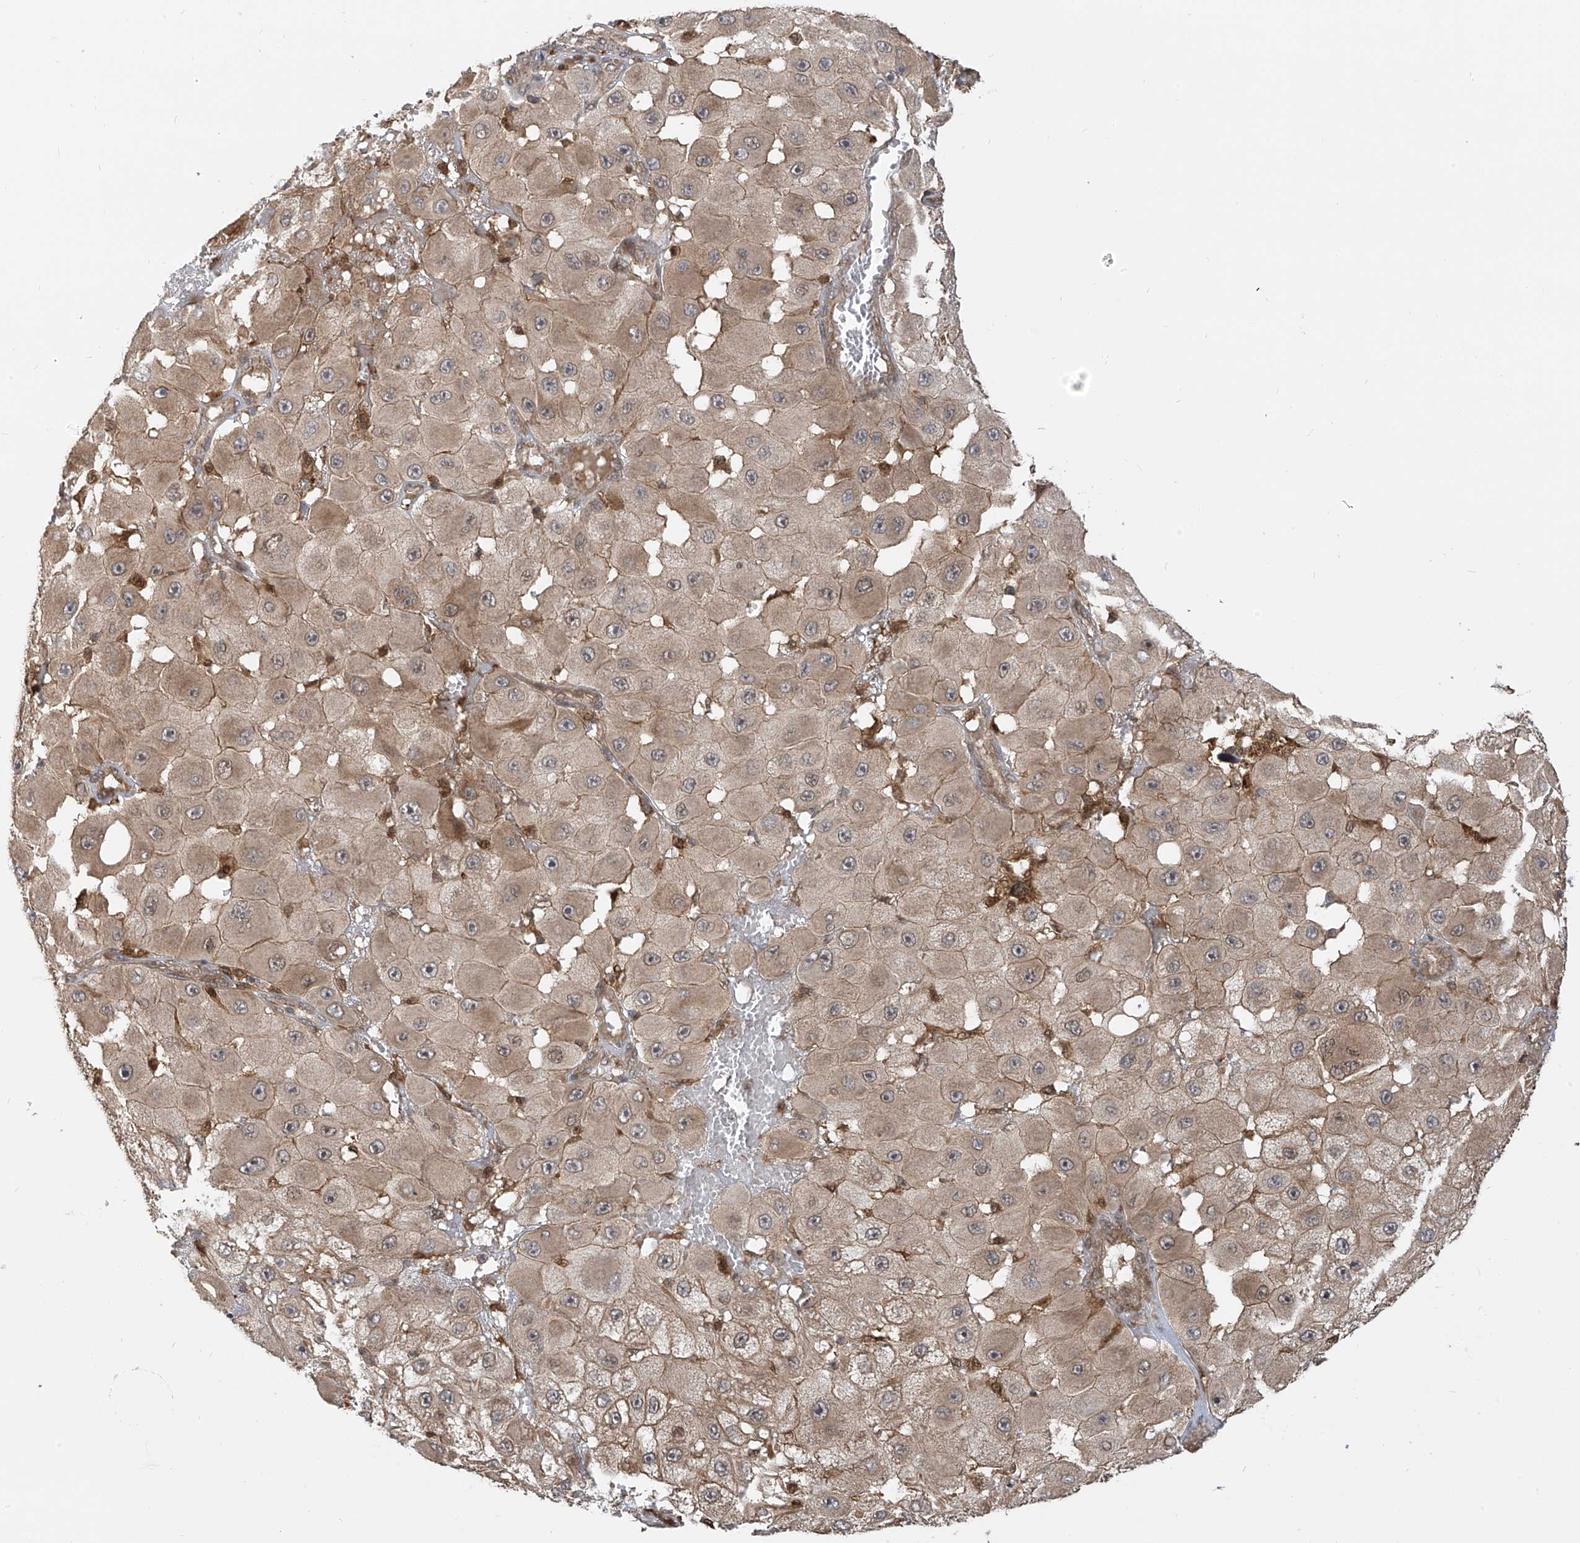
{"staining": {"intensity": "moderate", "quantity": "25%-75%", "location": "cytoplasmic/membranous"}, "tissue": "melanoma", "cell_type": "Tumor cells", "image_type": "cancer", "snomed": [{"axis": "morphology", "description": "Malignant melanoma, NOS"}, {"axis": "topography", "description": "Skin"}], "caption": "Moderate cytoplasmic/membranous protein staining is present in about 25%-75% of tumor cells in melanoma.", "gene": "ATAD2B", "patient": {"sex": "female", "age": 81}}